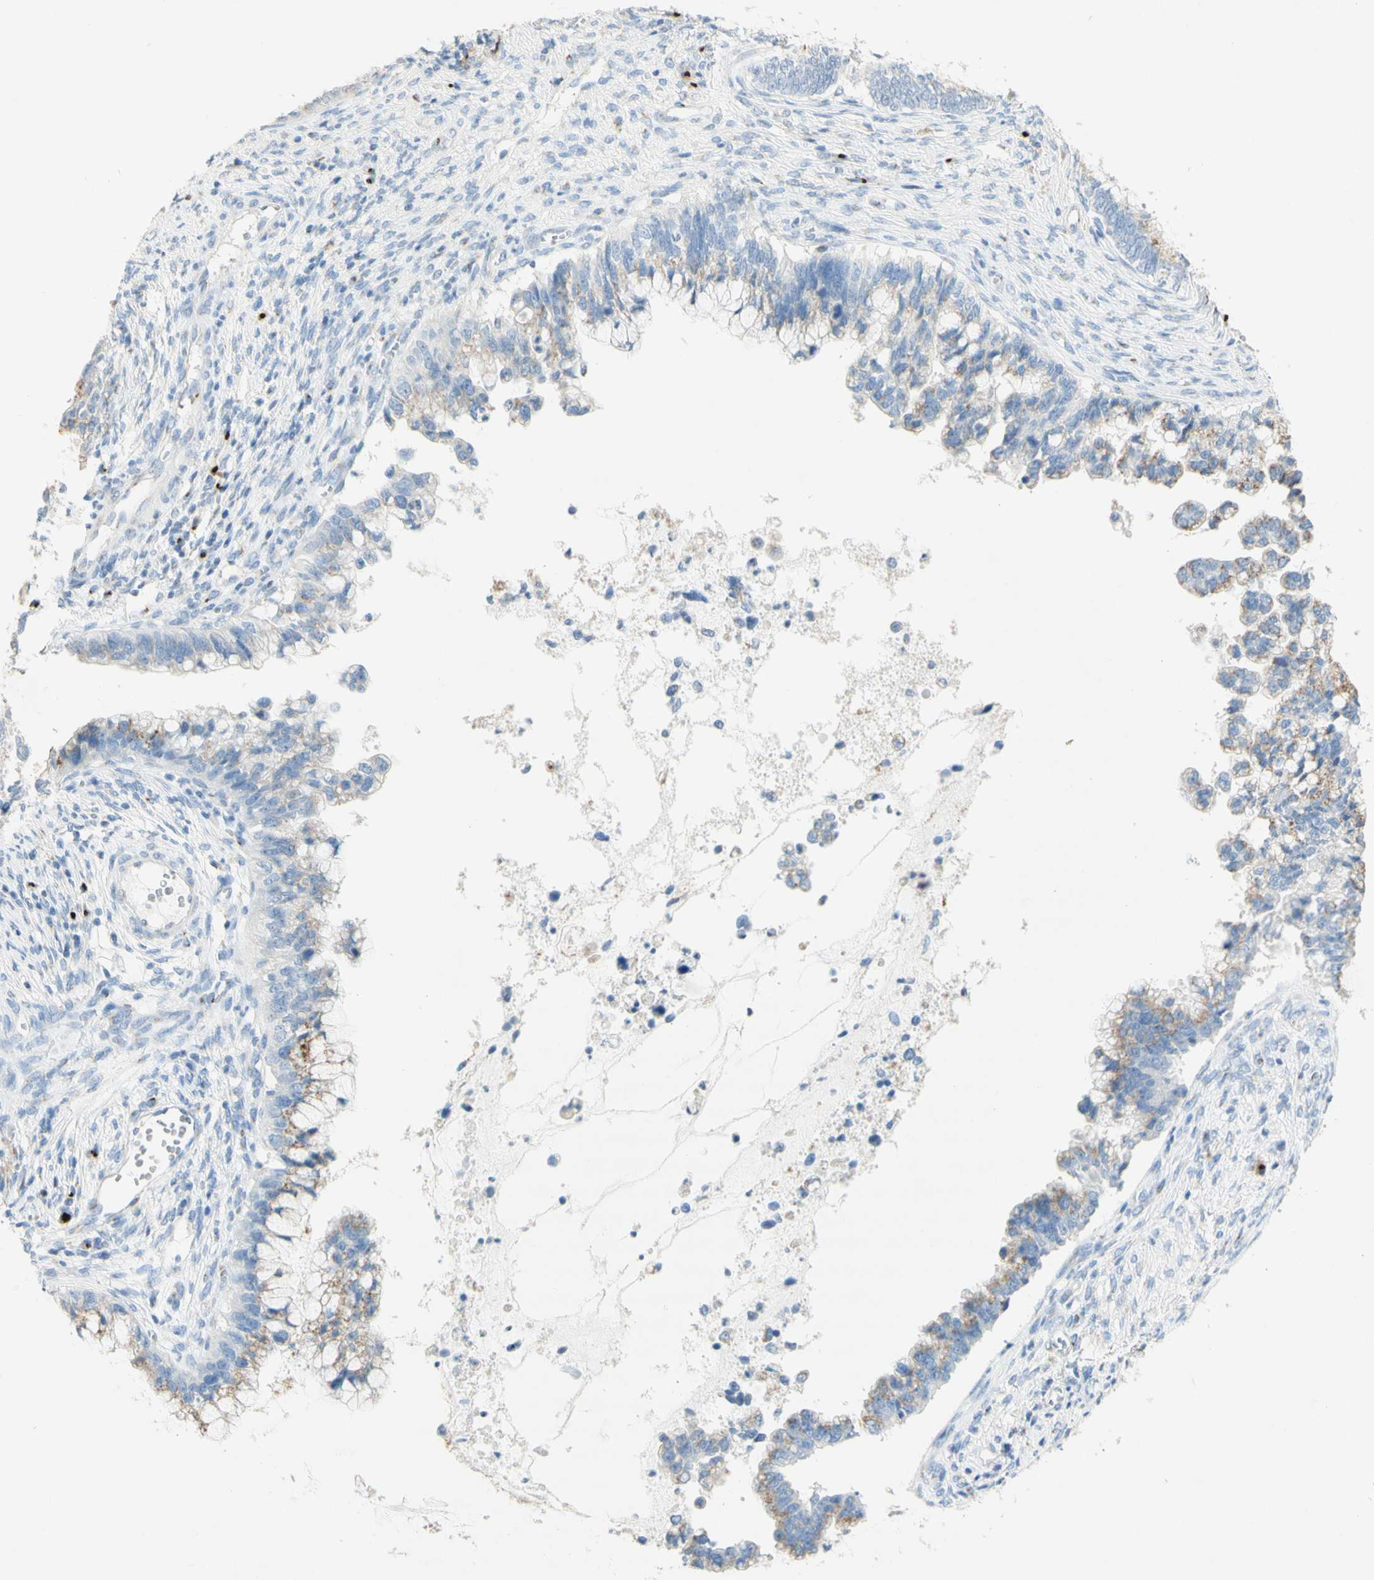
{"staining": {"intensity": "moderate", "quantity": ">75%", "location": "cytoplasmic/membranous"}, "tissue": "cervical cancer", "cell_type": "Tumor cells", "image_type": "cancer", "snomed": [{"axis": "morphology", "description": "Adenocarcinoma, NOS"}, {"axis": "topography", "description": "Cervix"}], "caption": "Moderate cytoplasmic/membranous expression is appreciated in about >75% of tumor cells in cervical cancer (adenocarcinoma). (brown staining indicates protein expression, while blue staining denotes nuclei).", "gene": "MANEA", "patient": {"sex": "female", "age": 44}}